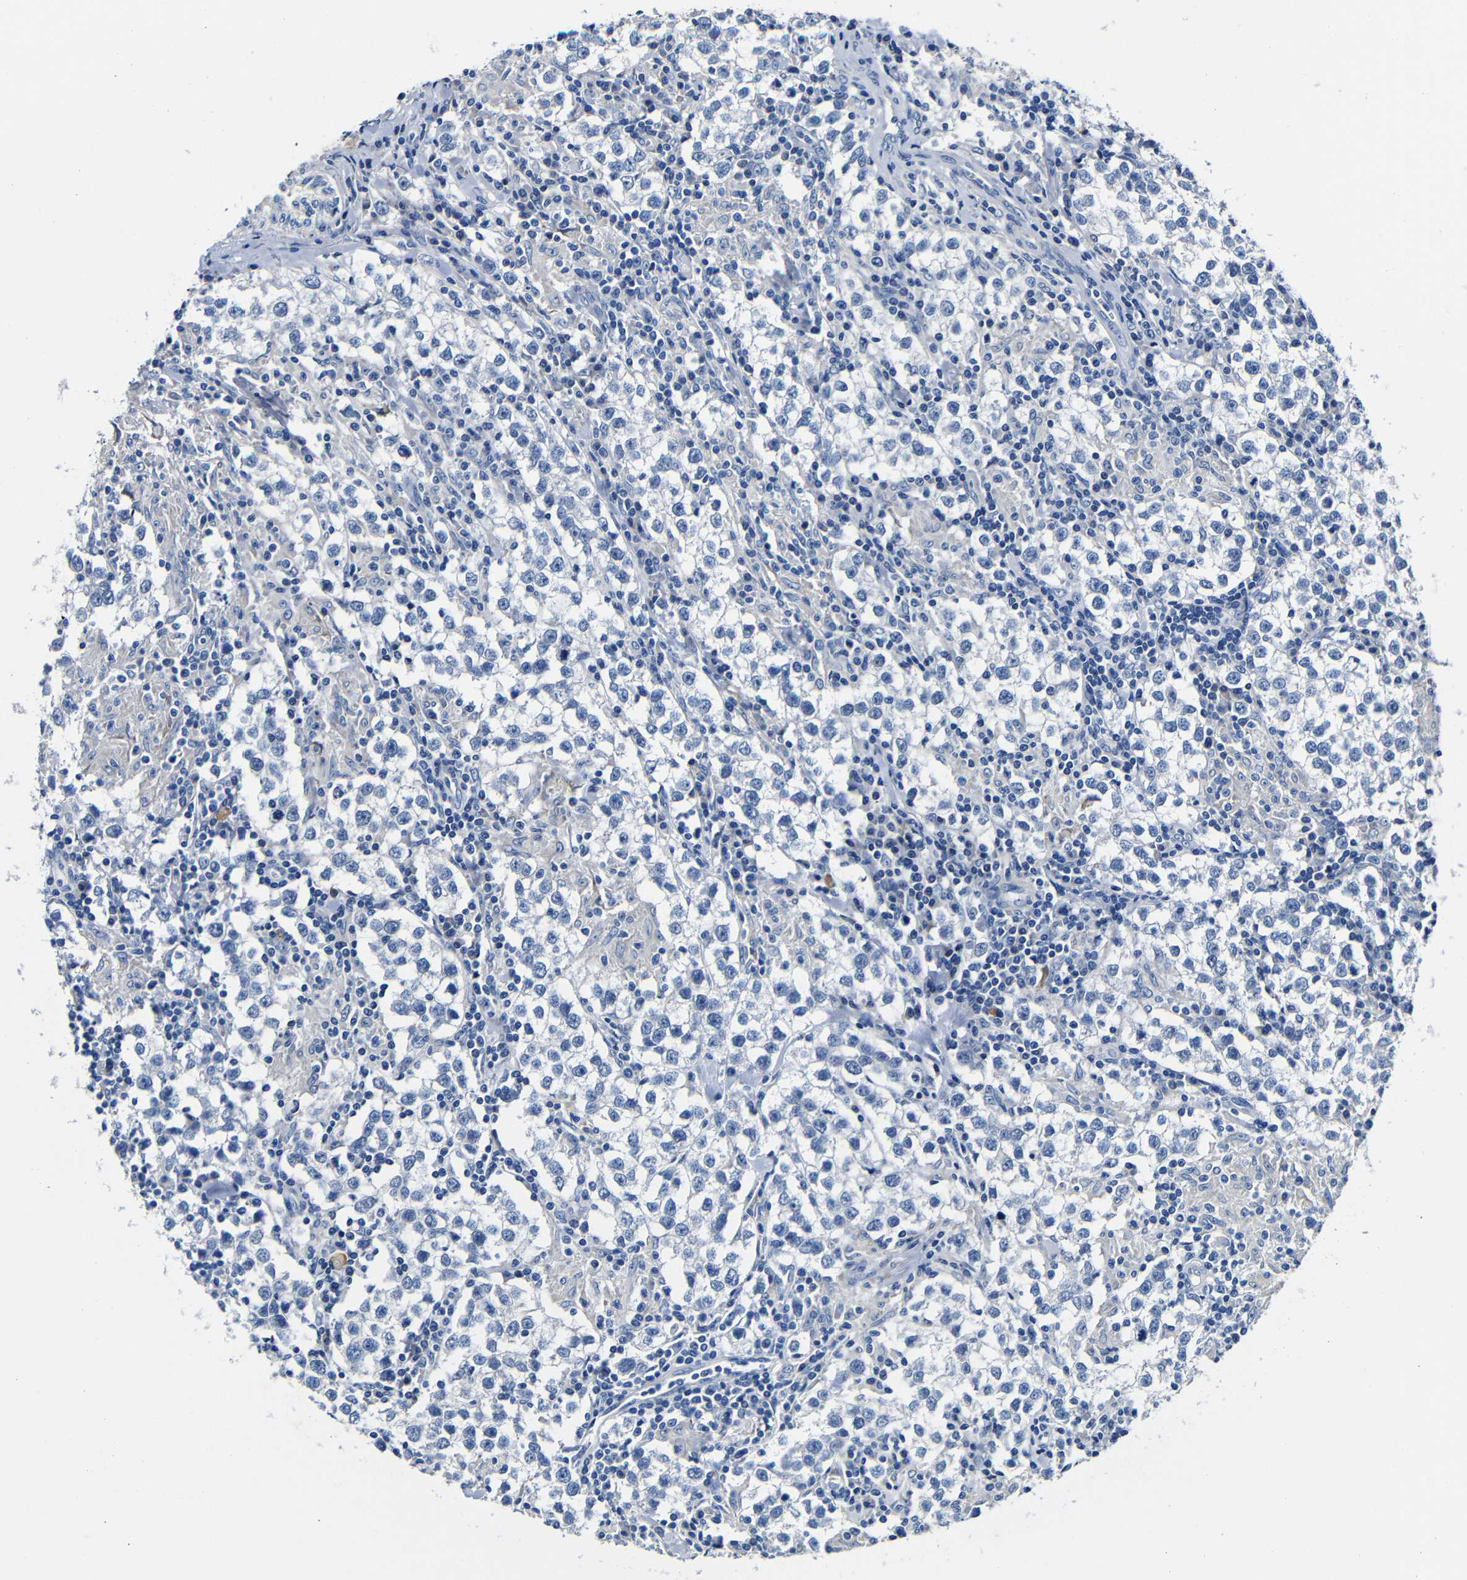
{"staining": {"intensity": "negative", "quantity": "none", "location": "none"}, "tissue": "testis cancer", "cell_type": "Tumor cells", "image_type": "cancer", "snomed": [{"axis": "morphology", "description": "Seminoma, NOS"}, {"axis": "morphology", "description": "Carcinoma, Embryonal, NOS"}, {"axis": "topography", "description": "Testis"}], "caption": "Embryonal carcinoma (testis) stained for a protein using immunohistochemistry (IHC) demonstrates no positivity tumor cells.", "gene": "TNFAIP1", "patient": {"sex": "male", "age": 36}}